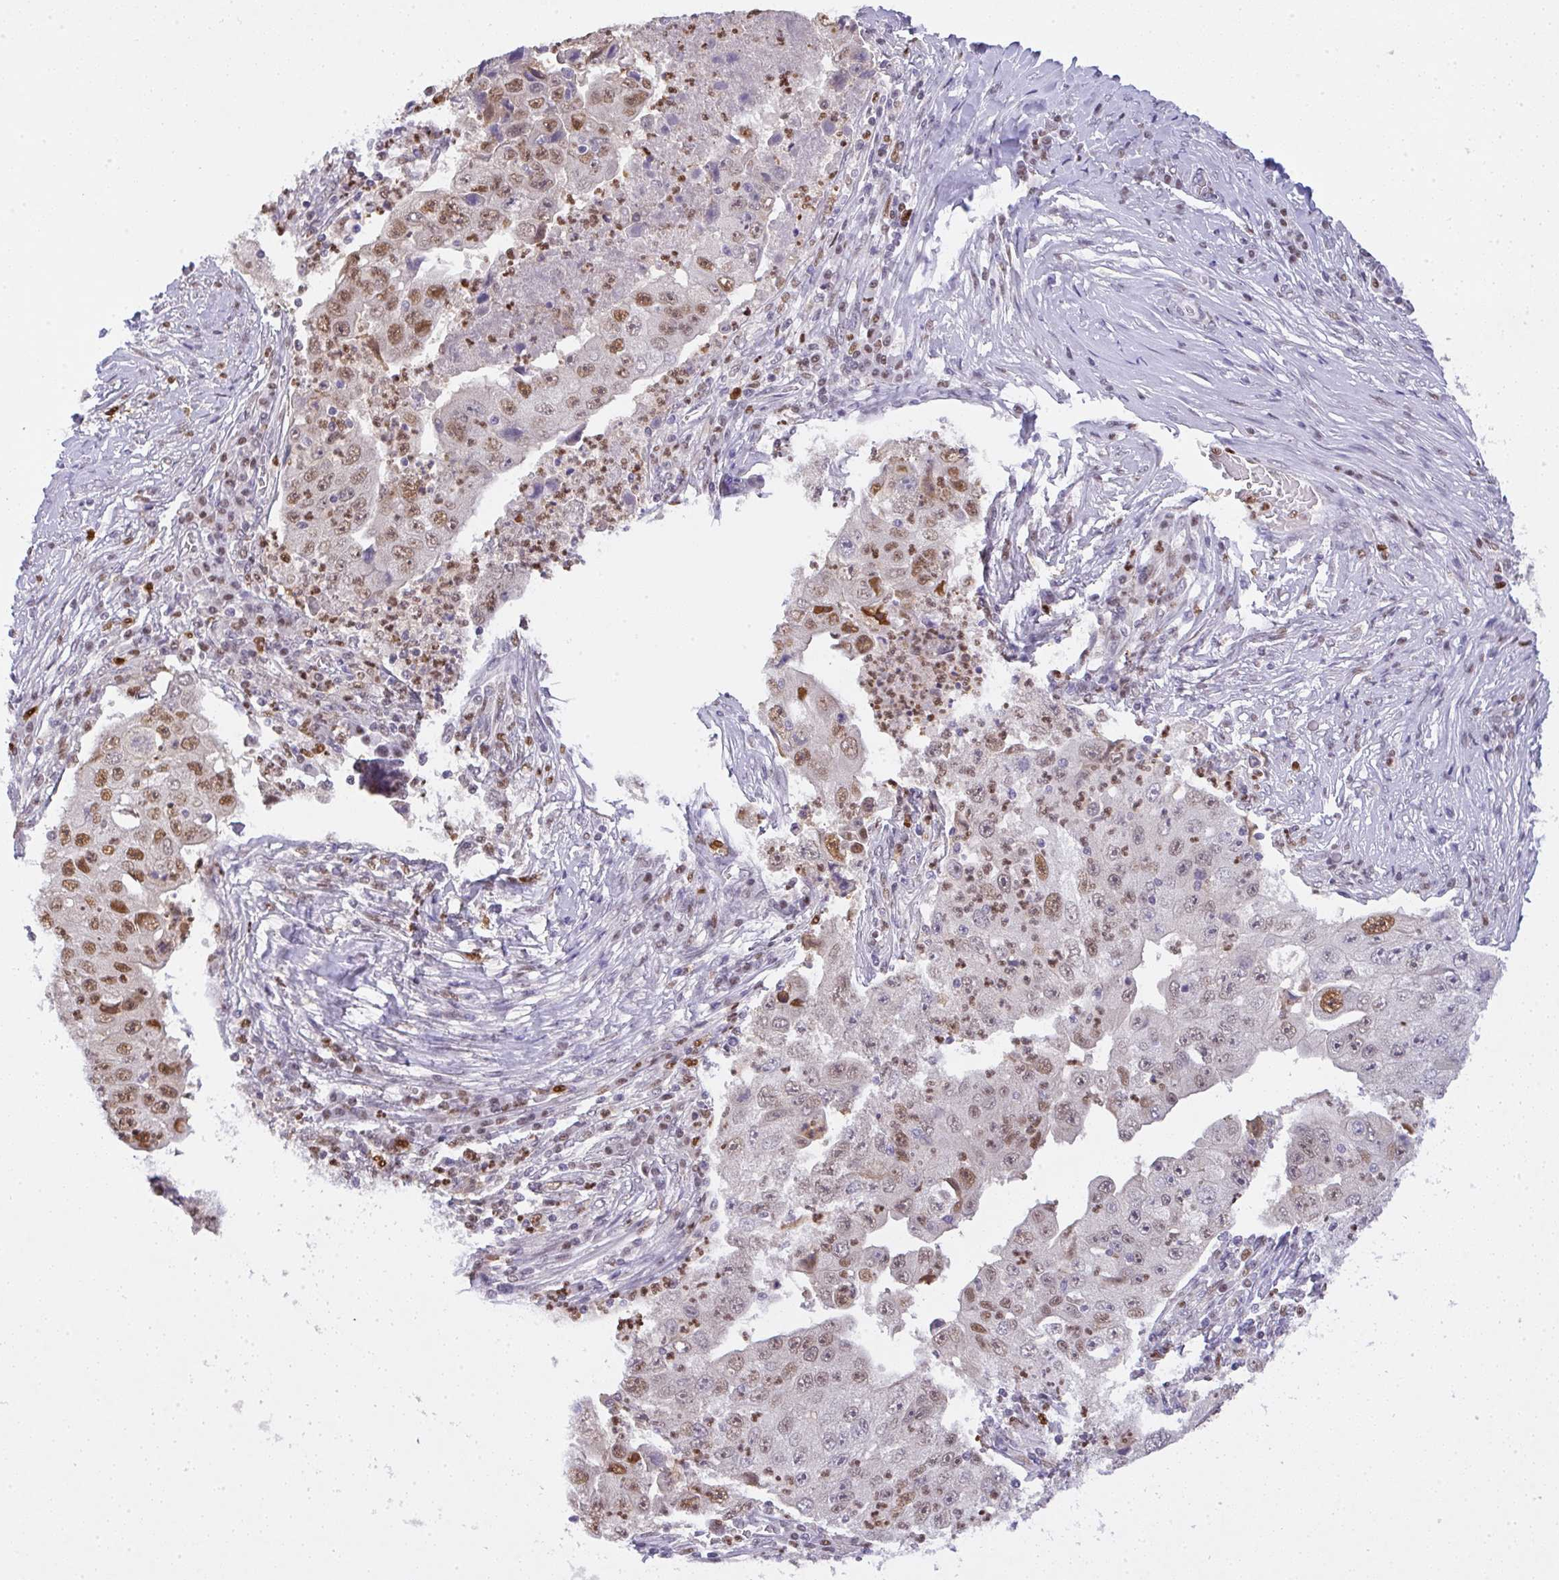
{"staining": {"intensity": "moderate", "quantity": "25%-75%", "location": "nuclear"}, "tissue": "lung cancer", "cell_type": "Tumor cells", "image_type": "cancer", "snomed": [{"axis": "morphology", "description": "Squamous cell carcinoma, NOS"}, {"axis": "topography", "description": "Lung"}], "caption": "Moderate nuclear staining for a protein is seen in approximately 25%-75% of tumor cells of lung cancer (squamous cell carcinoma) using immunohistochemistry (IHC).", "gene": "BBX", "patient": {"sex": "male", "age": 64}}